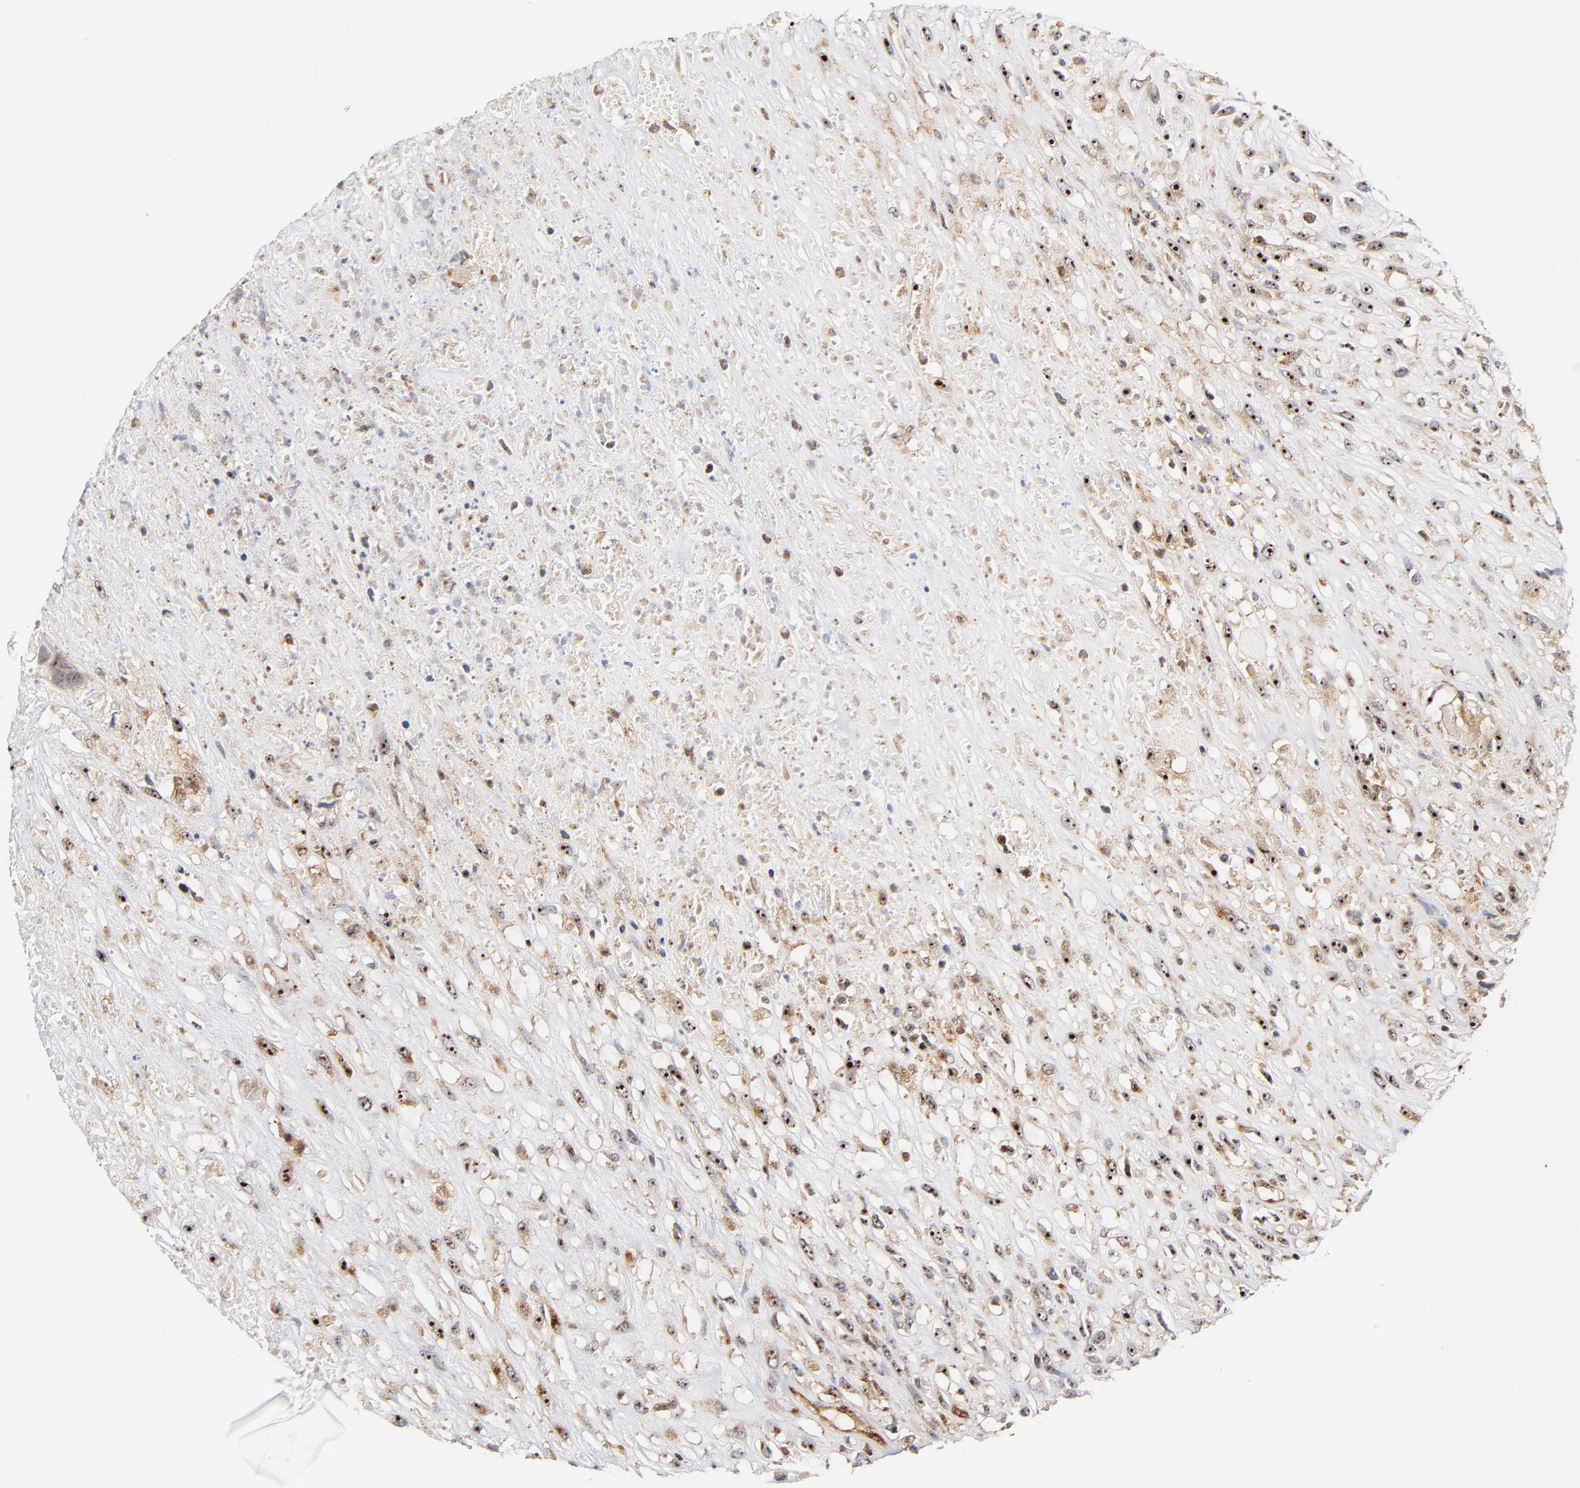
{"staining": {"intensity": "strong", "quantity": ">75%", "location": "cytoplasmic/membranous,nuclear"}, "tissue": "head and neck cancer", "cell_type": "Tumor cells", "image_type": "cancer", "snomed": [{"axis": "morphology", "description": "Necrosis, NOS"}, {"axis": "morphology", "description": "Neoplasm, malignant, NOS"}, {"axis": "topography", "description": "Salivary gland"}, {"axis": "topography", "description": "Head-Neck"}], "caption": "Protein expression analysis of human head and neck cancer reveals strong cytoplasmic/membranous and nuclear positivity in approximately >75% of tumor cells.", "gene": "PLD1", "patient": {"sex": "male", "age": 43}}